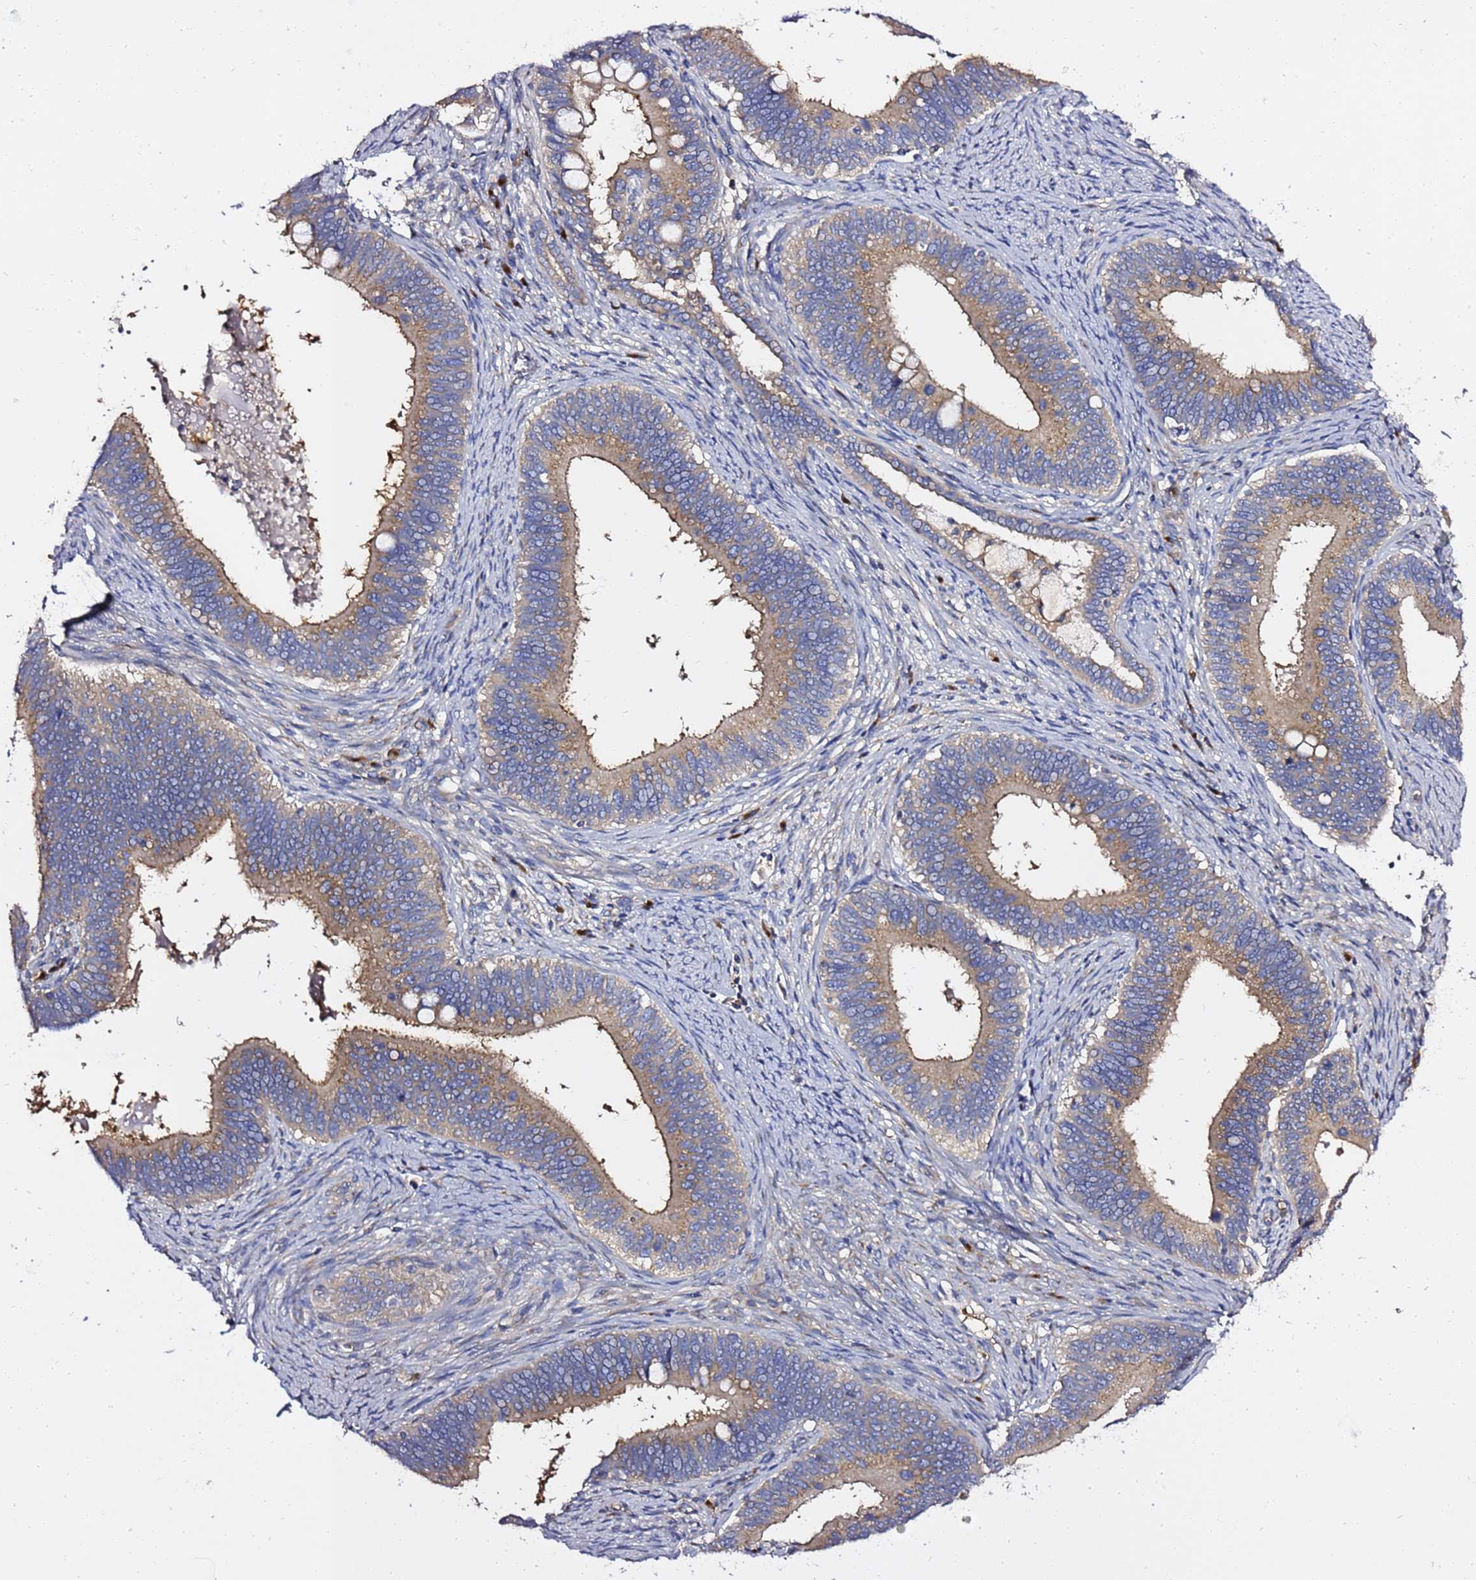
{"staining": {"intensity": "moderate", "quantity": ">75%", "location": "cytoplasmic/membranous"}, "tissue": "cervical cancer", "cell_type": "Tumor cells", "image_type": "cancer", "snomed": [{"axis": "morphology", "description": "Adenocarcinoma, NOS"}, {"axis": "topography", "description": "Cervix"}], "caption": "Brown immunohistochemical staining in cervical adenocarcinoma demonstrates moderate cytoplasmic/membranous positivity in about >75% of tumor cells.", "gene": "ANAPC1", "patient": {"sex": "female", "age": 42}}